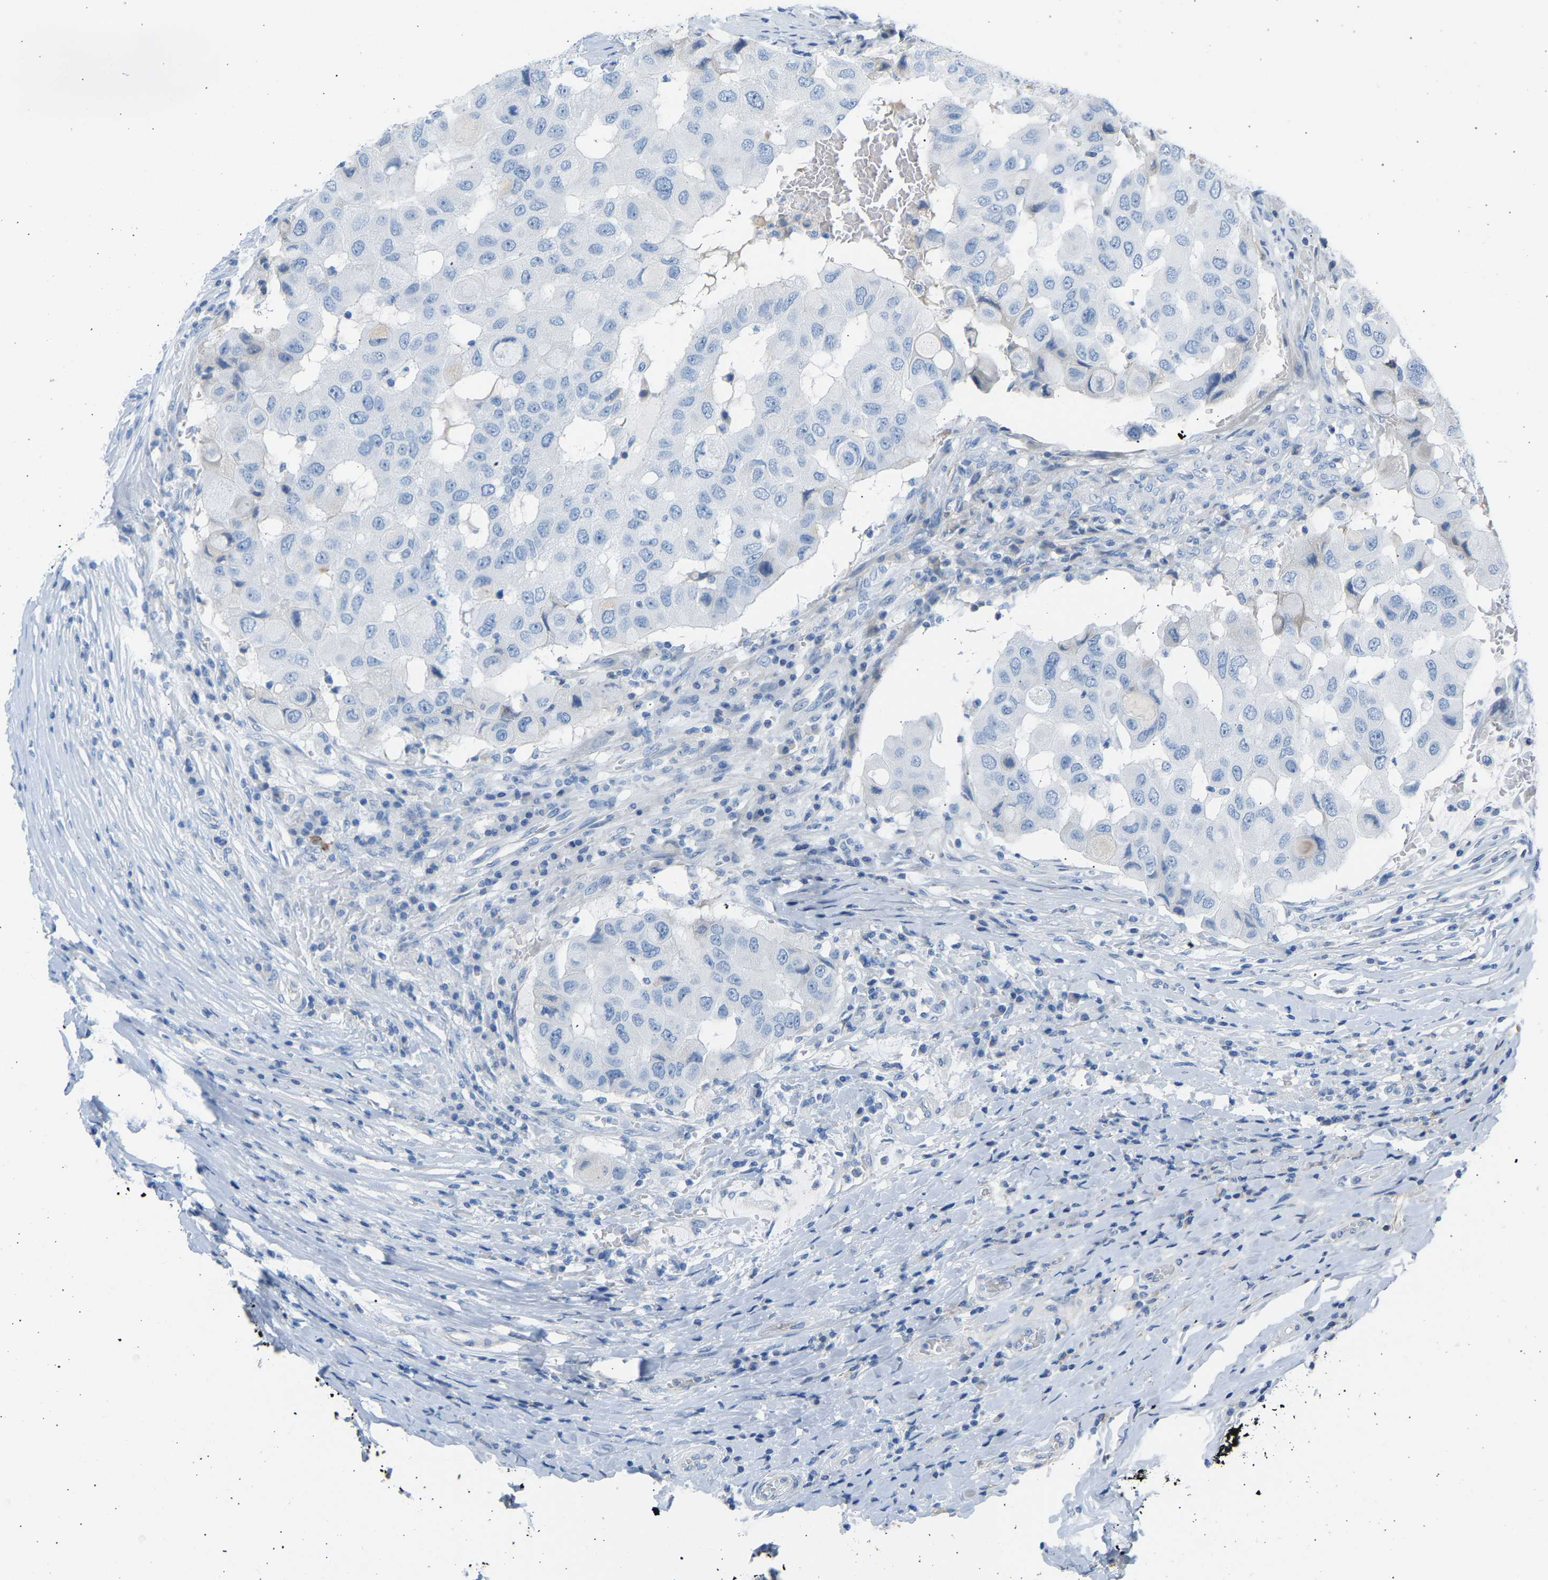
{"staining": {"intensity": "negative", "quantity": "none", "location": "none"}, "tissue": "breast cancer", "cell_type": "Tumor cells", "image_type": "cancer", "snomed": [{"axis": "morphology", "description": "Duct carcinoma"}, {"axis": "topography", "description": "Breast"}], "caption": "Infiltrating ductal carcinoma (breast) was stained to show a protein in brown. There is no significant staining in tumor cells.", "gene": "GNAS", "patient": {"sex": "female", "age": 27}}